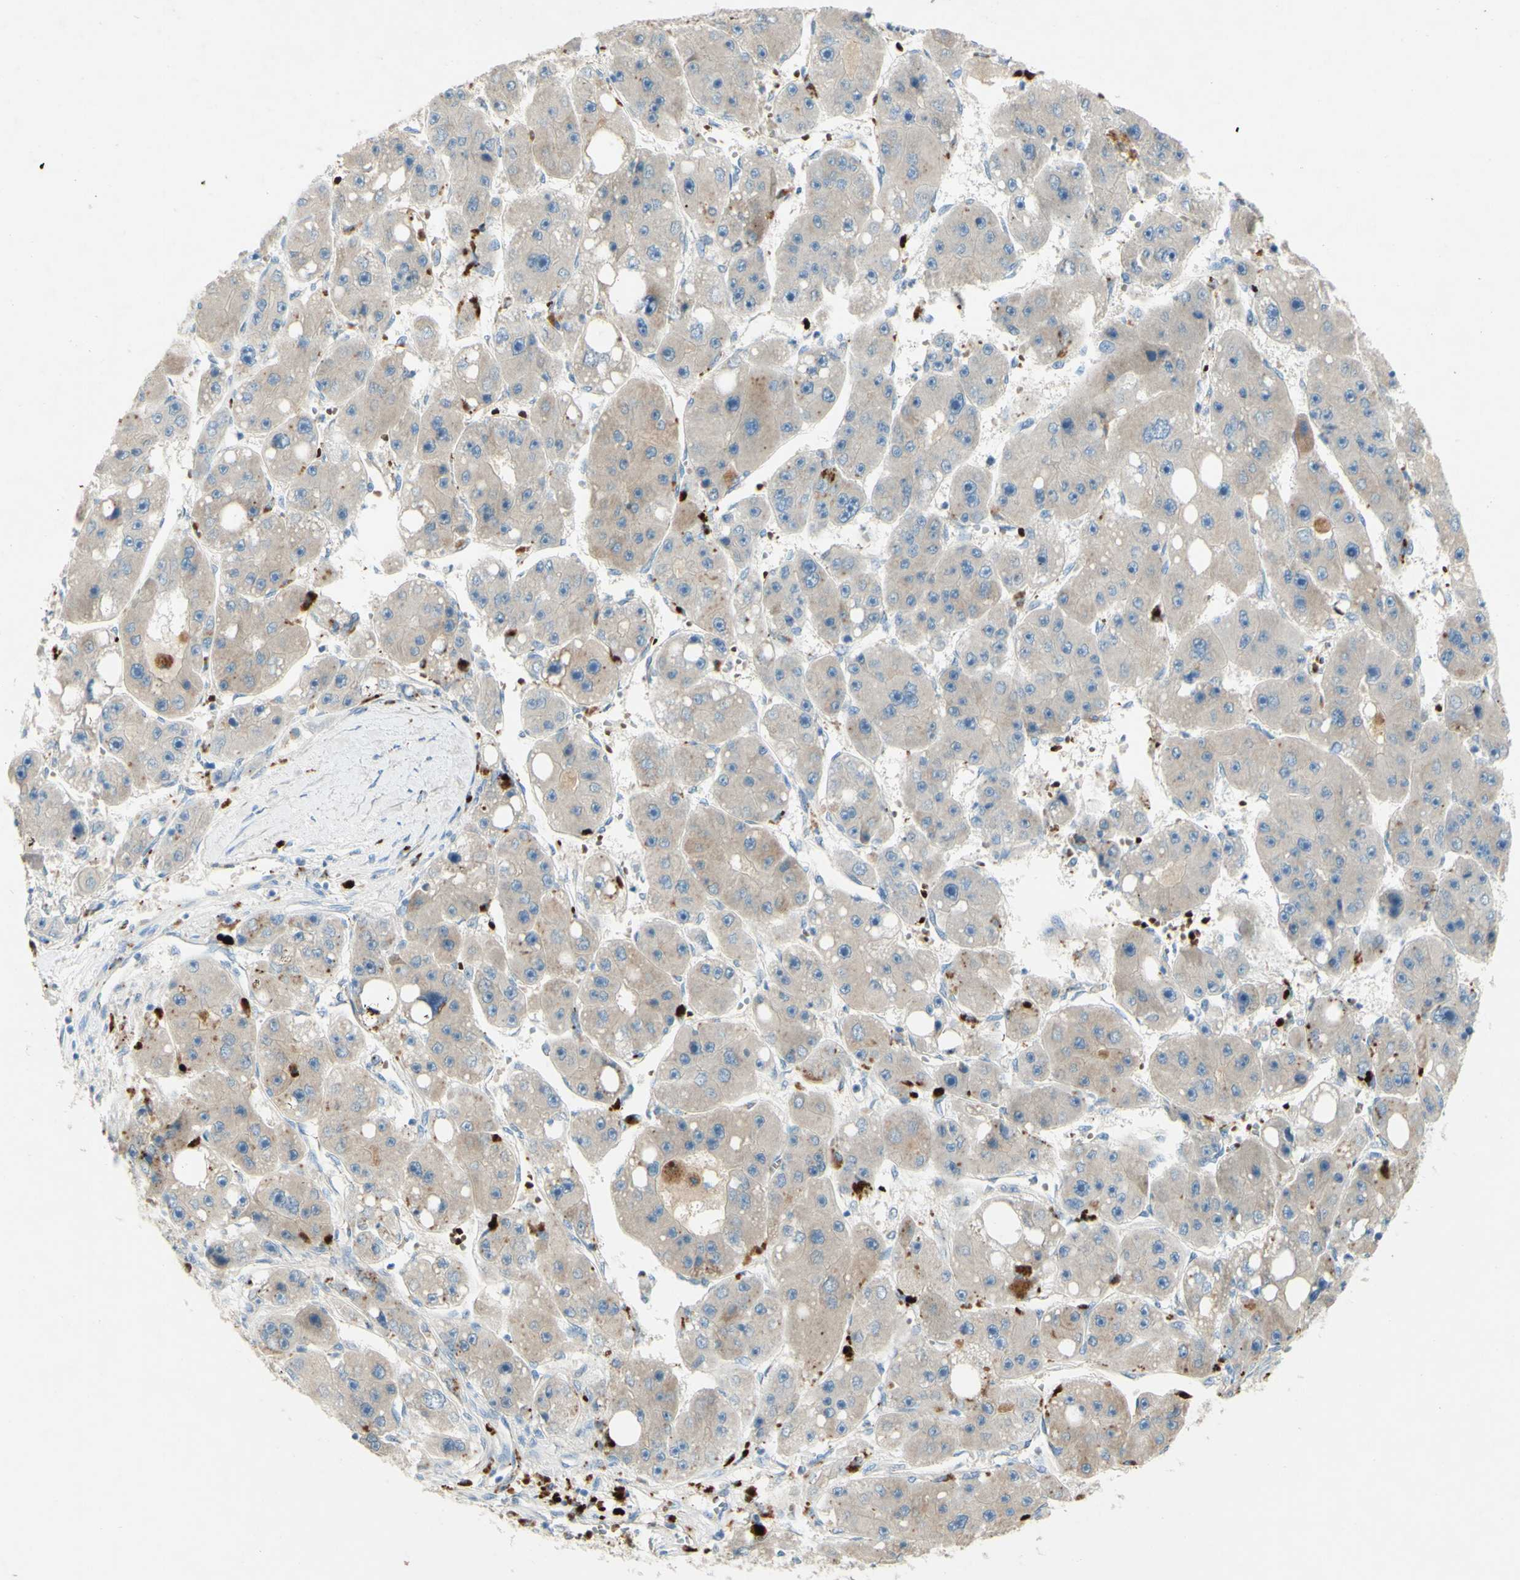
{"staining": {"intensity": "weak", "quantity": ">75%", "location": "cytoplasmic/membranous"}, "tissue": "liver cancer", "cell_type": "Tumor cells", "image_type": "cancer", "snomed": [{"axis": "morphology", "description": "Carcinoma, Hepatocellular, NOS"}, {"axis": "topography", "description": "Liver"}], "caption": "A high-resolution image shows IHC staining of liver hepatocellular carcinoma, which demonstrates weak cytoplasmic/membranous positivity in about >75% of tumor cells.", "gene": "GAN", "patient": {"sex": "female", "age": 61}}